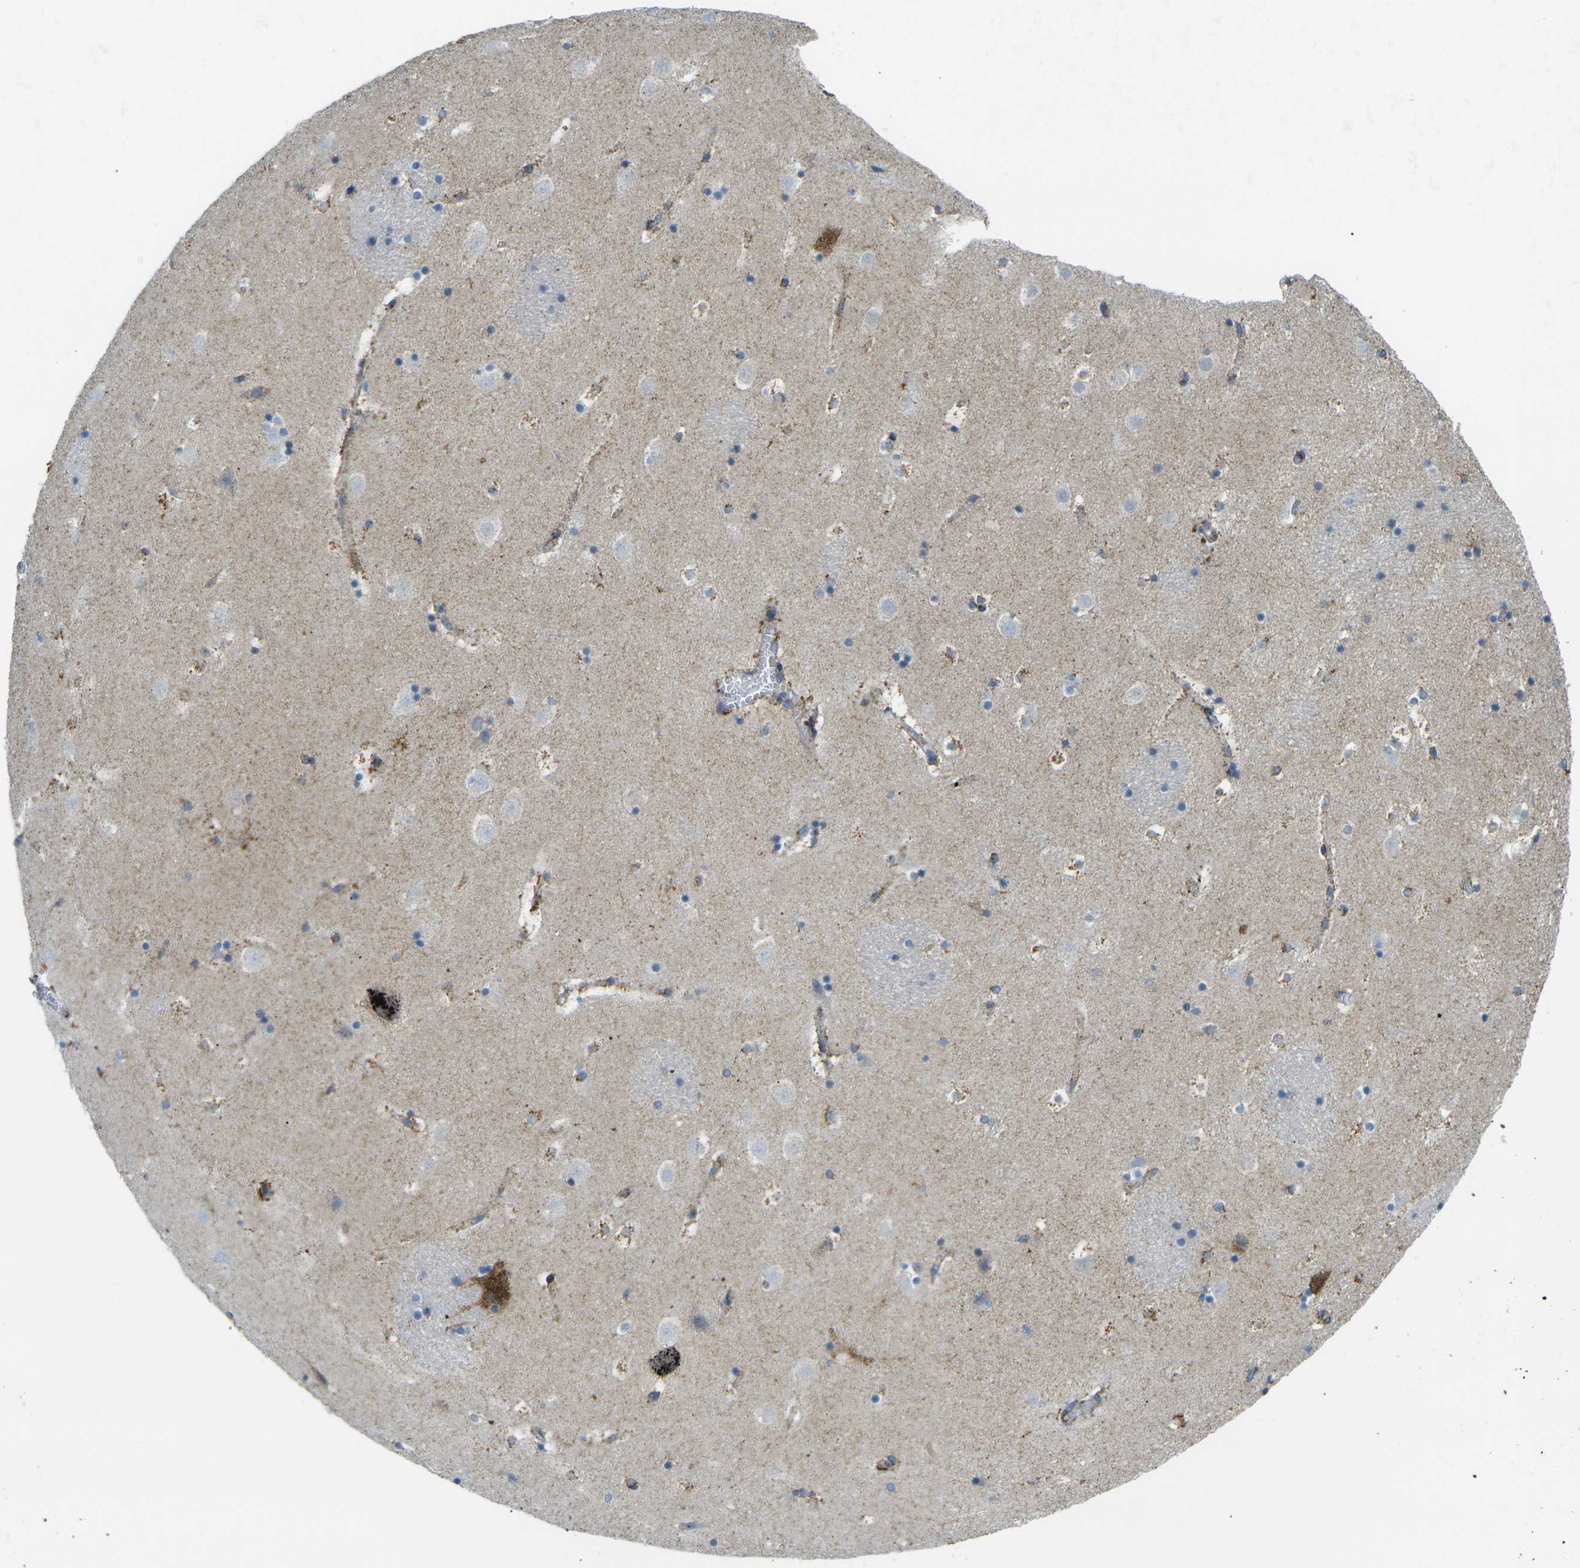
{"staining": {"intensity": "moderate", "quantity": "<25%", "location": "cytoplasmic/membranous"}, "tissue": "caudate", "cell_type": "Glial cells", "image_type": "normal", "snomed": [{"axis": "morphology", "description": "Normal tissue, NOS"}, {"axis": "topography", "description": "Lateral ventricle wall"}], "caption": "Protein expression analysis of benign human caudate reveals moderate cytoplasmic/membranous staining in about <25% of glial cells. (DAB IHC with brightfield microscopy, high magnification).", "gene": "CYB5R1", "patient": {"sex": "male", "age": 45}}